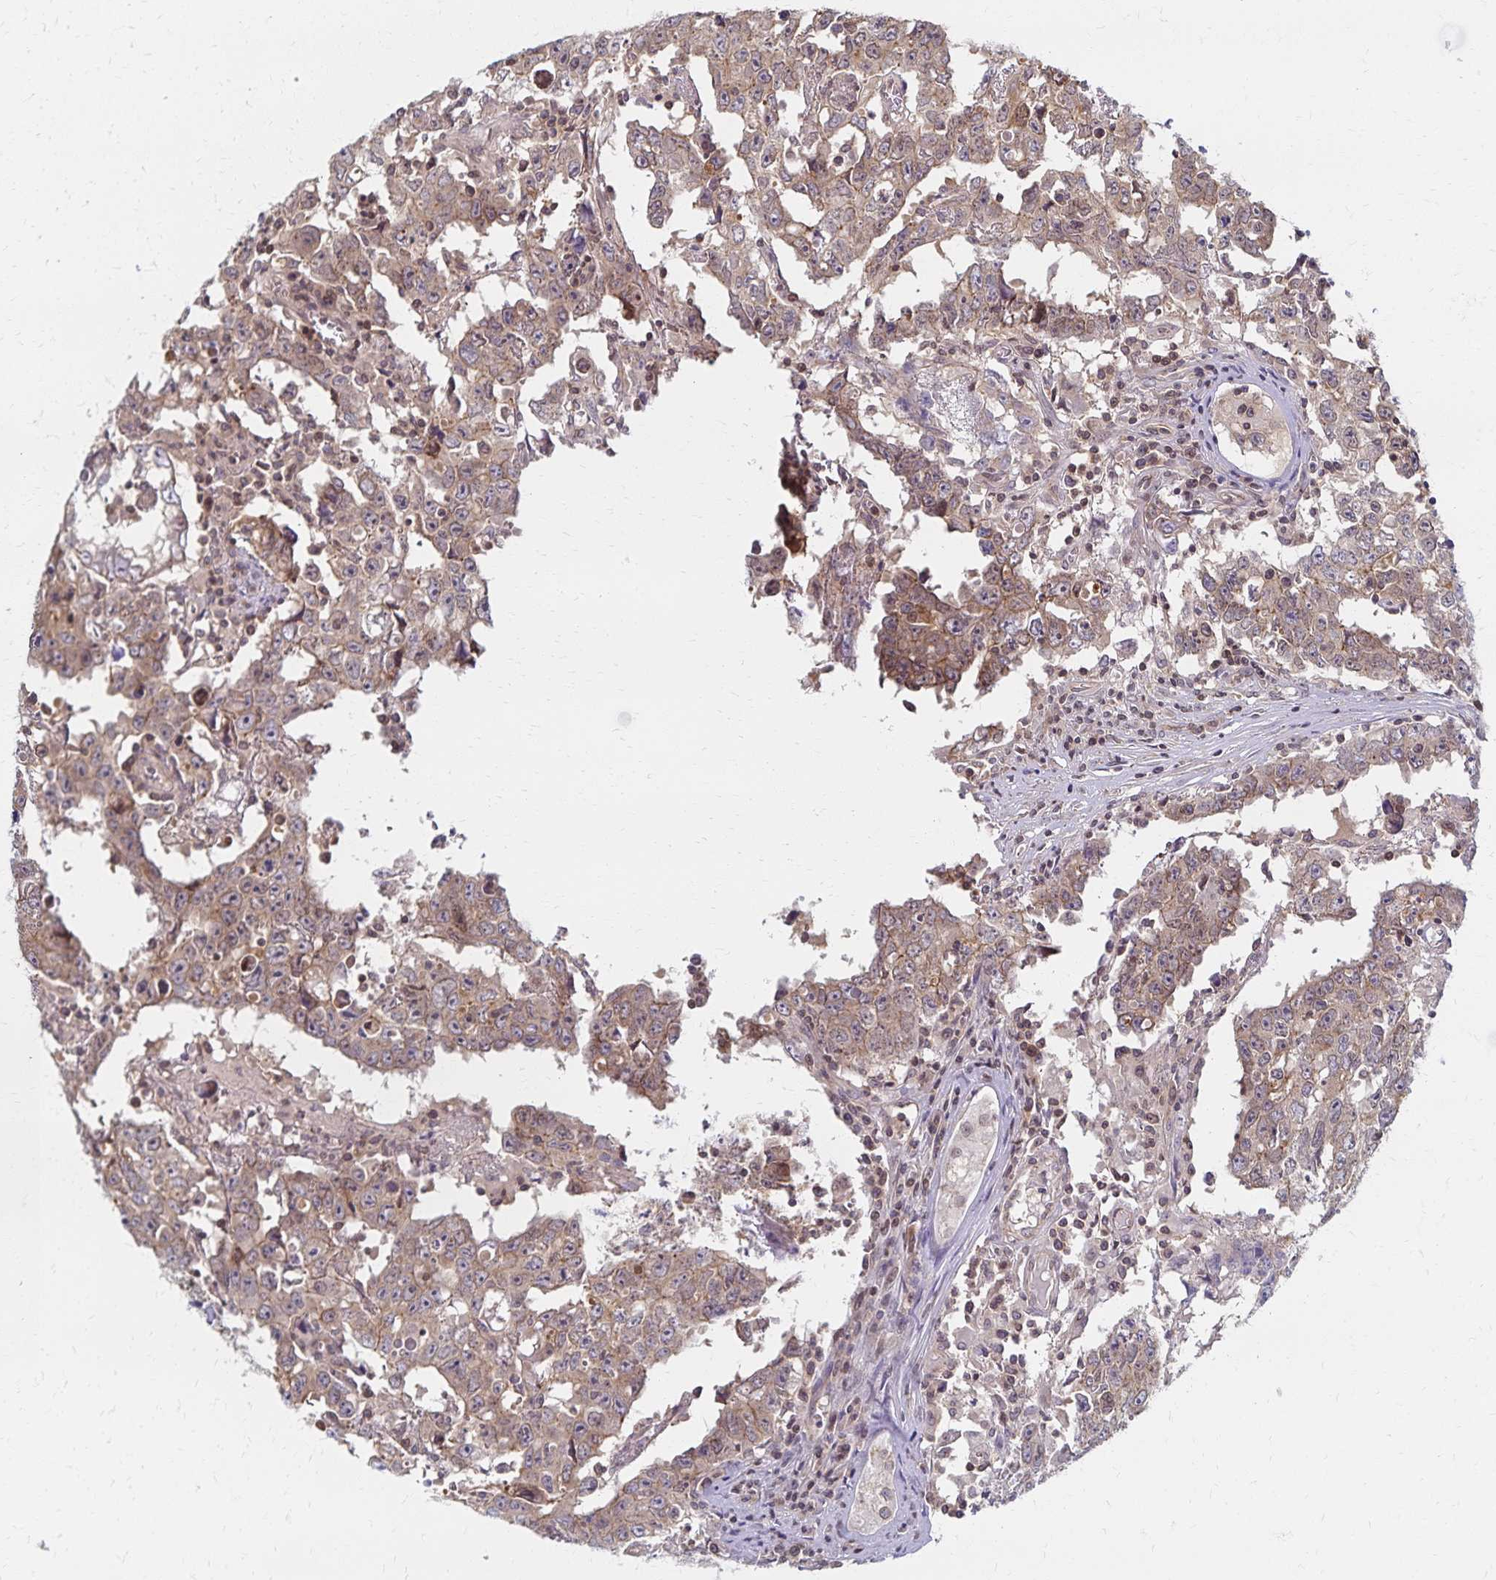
{"staining": {"intensity": "weak", "quantity": ">75%", "location": "cytoplasmic/membranous,nuclear"}, "tissue": "testis cancer", "cell_type": "Tumor cells", "image_type": "cancer", "snomed": [{"axis": "morphology", "description": "Carcinoma, Embryonal, NOS"}, {"axis": "topography", "description": "Testis"}], "caption": "Tumor cells exhibit low levels of weak cytoplasmic/membranous and nuclear staining in approximately >75% of cells in testis embryonal carcinoma.", "gene": "RAB9B", "patient": {"sex": "male", "age": 22}}